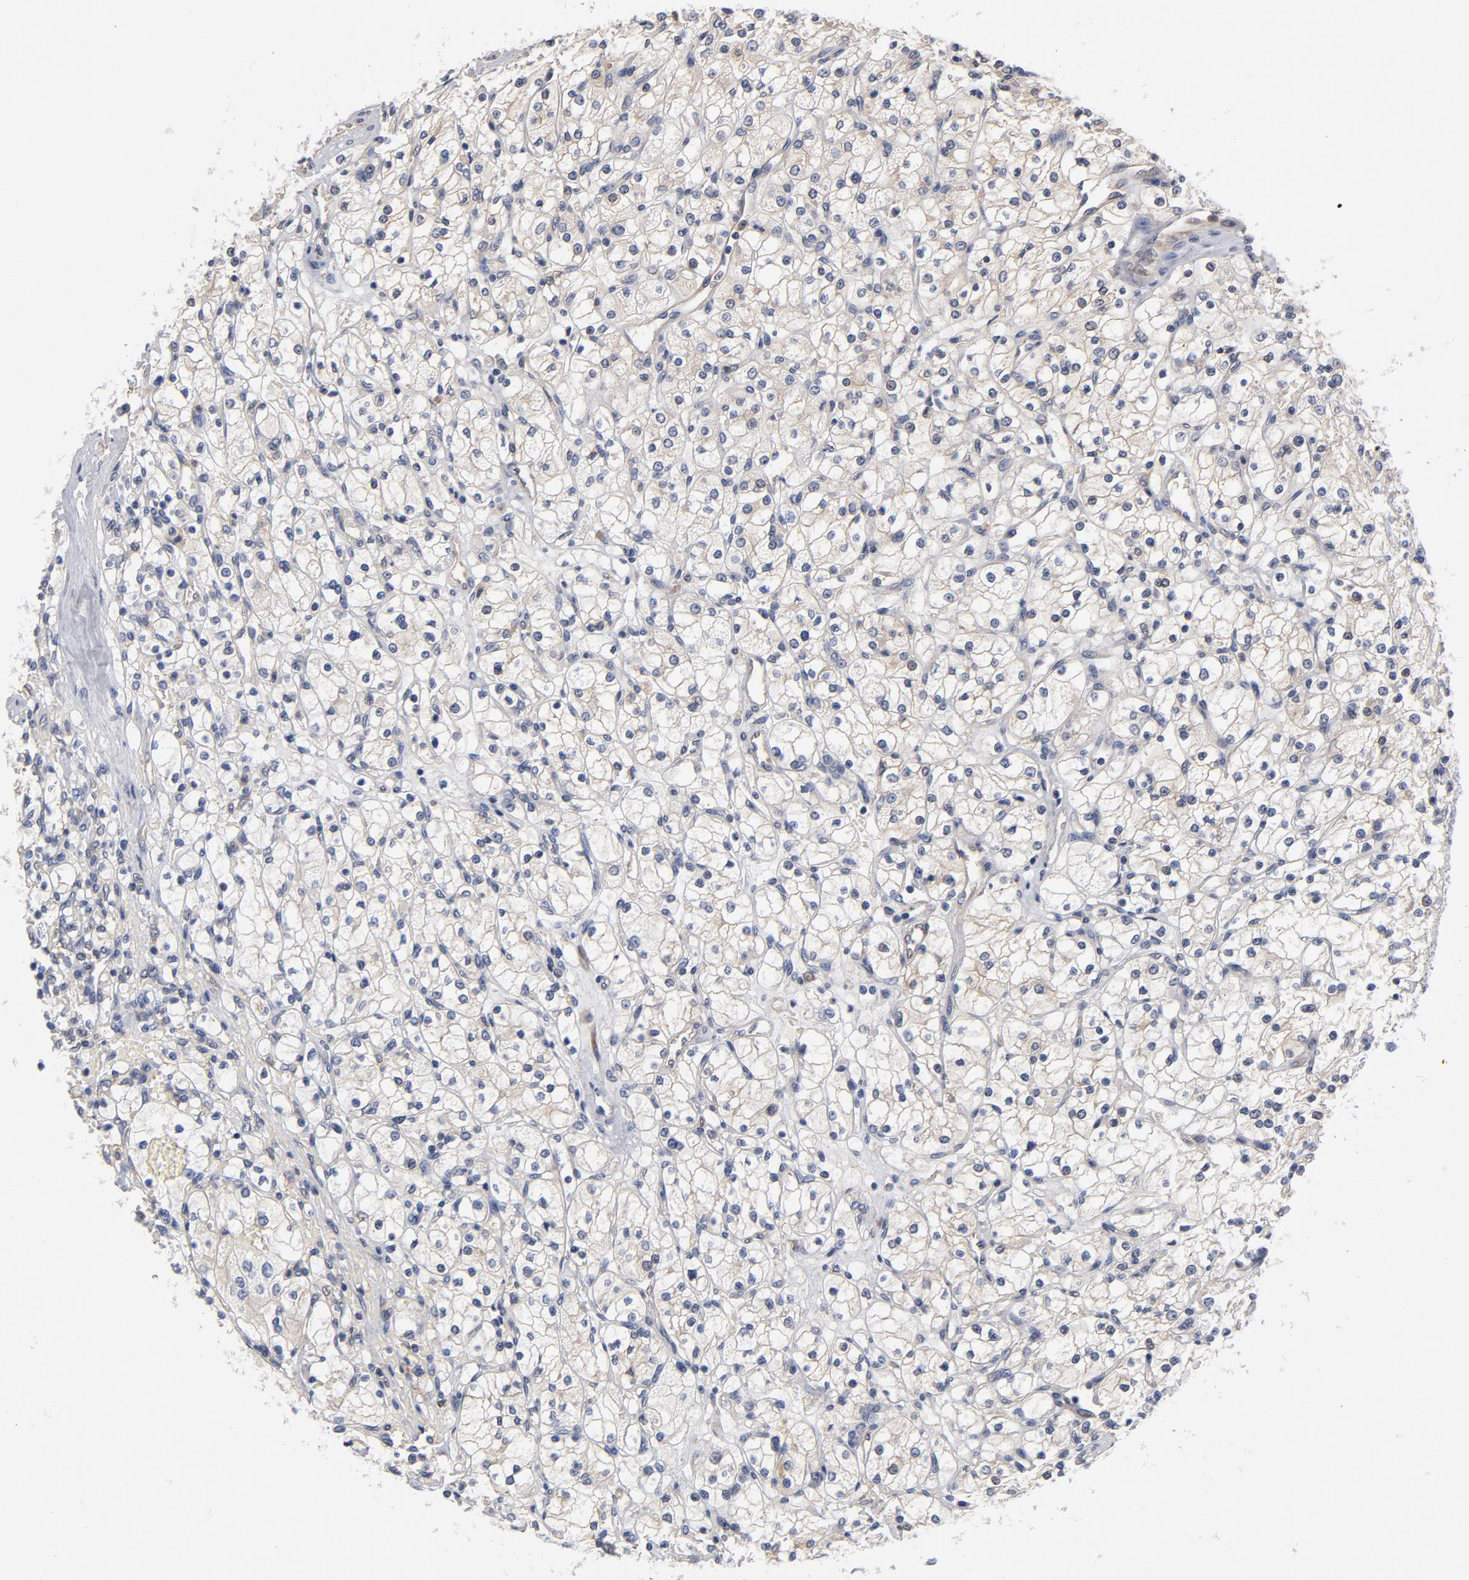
{"staining": {"intensity": "weak", "quantity": "25%-75%", "location": "cytoplasmic/membranous"}, "tissue": "renal cancer", "cell_type": "Tumor cells", "image_type": "cancer", "snomed": [{"axis": "morphology", "description": "Adenocarcinoma, NOS"}, {"axis": "topography", "description": "Kidney"}], "caption": "Immunohistochemical staining of human renal cancer (adenocarcinoma) shows low levels of weak cytoplasmic/membranous protein expression in approximately 25%-75% of tumor cells. The staining is performed using DAB (3,3'-diaminobenzidine) brown chromogen to label protein expression. The nuclei are counter-stained blue using hematoxylin.", "gene": "ASMTL", "patient": {"sex": "female", "age": 83}}